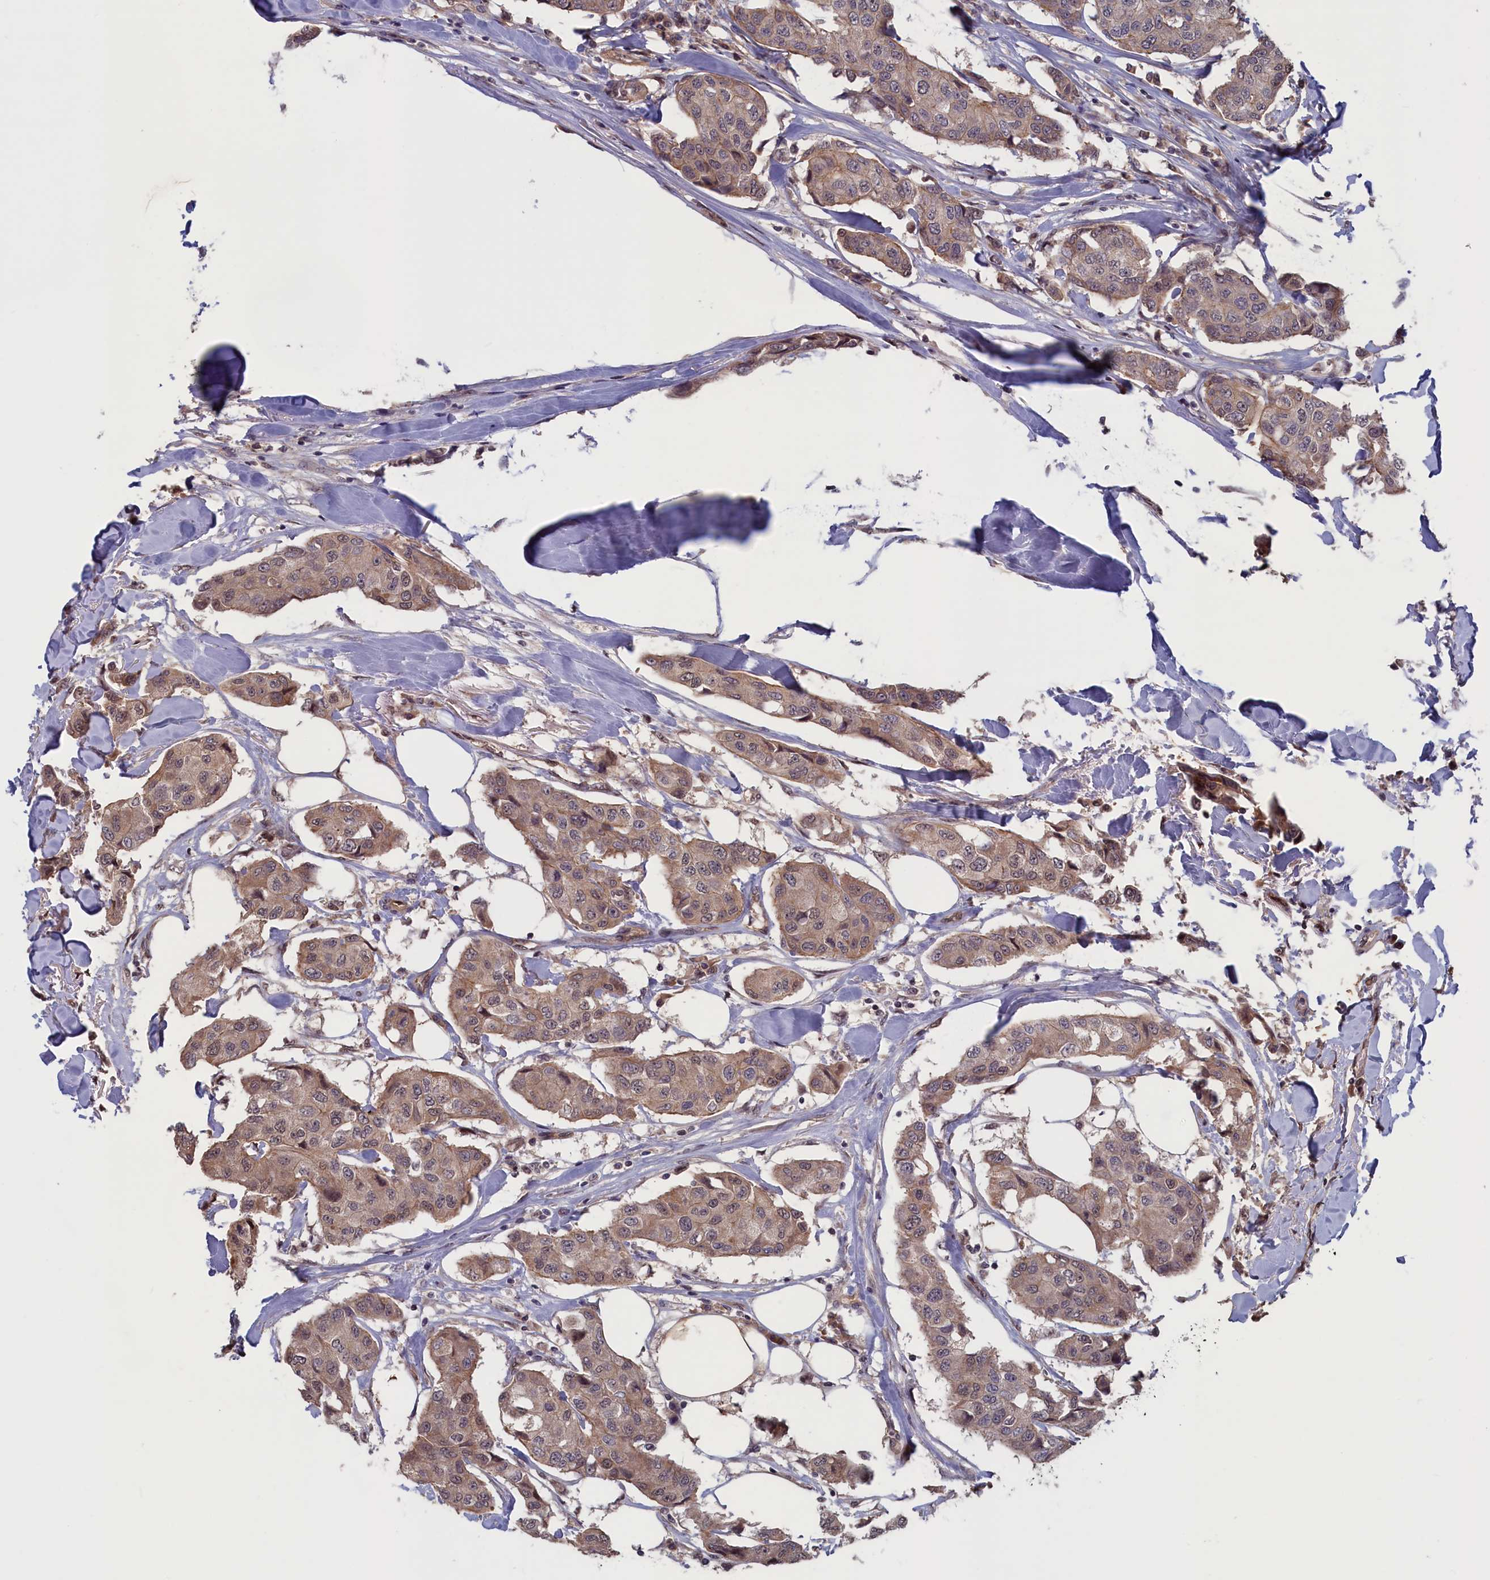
{"staining": {"intensity": "weak", "quantity": ">75%", "location": "cytoplasmic/membranous"}, "tissue": "breast cancer", "cell_type": "Tumor cells", "image_type": "cancer", "snomed": [{"axis": "morphology", "description": "Duct carcinoma"}, {"axis": "topography", "description": "Breast"}], "caption": "A high-resolution micrograph shows immunohistochemistry staining of breast cancer, which reveals weak cytoplasmic/membranous staining in approximately >75% of tumor cells.", "gene": "PLP2", "patient": {"sex": "female", "age": 80}}